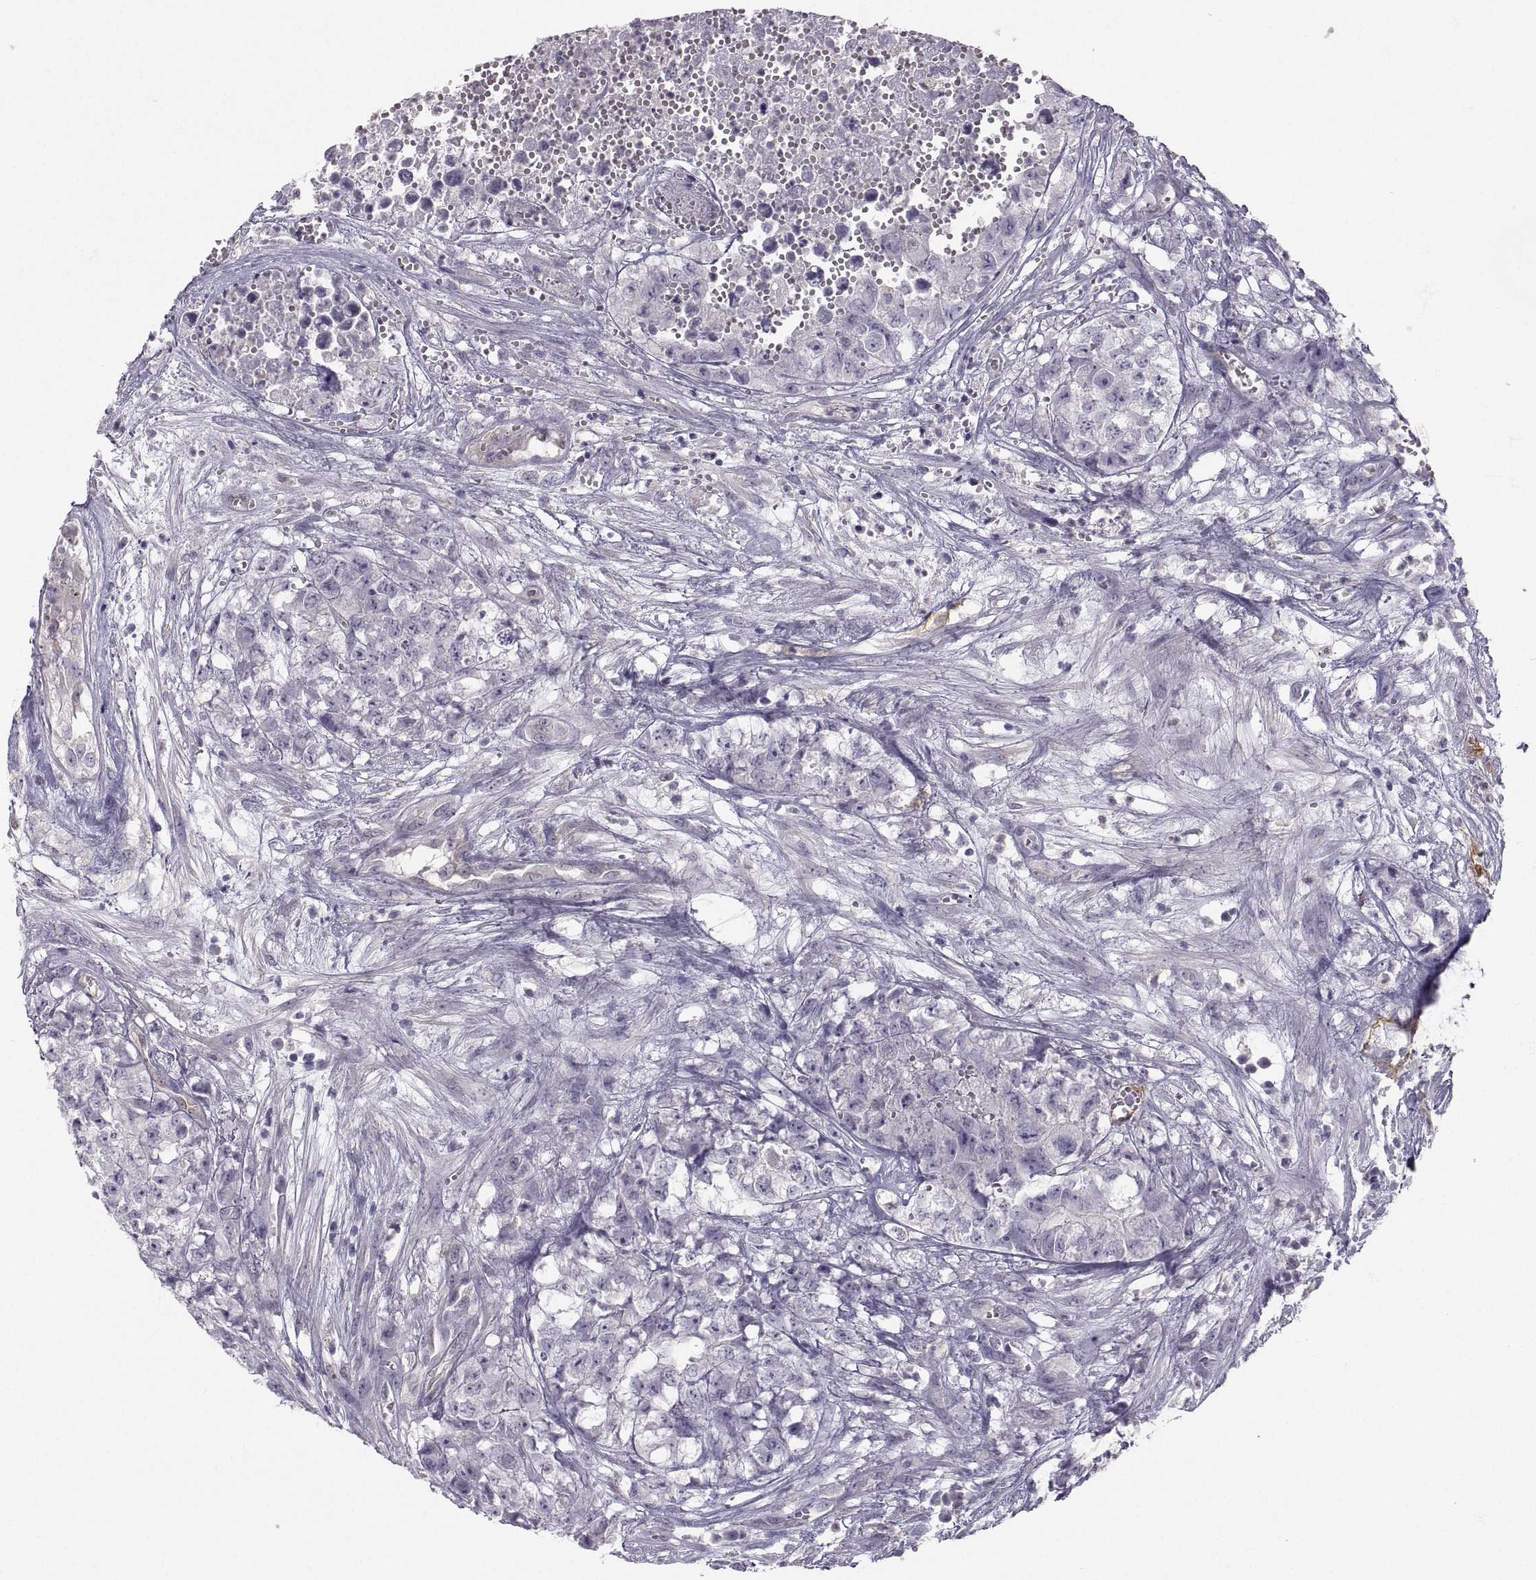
{"staining": {"intensity": "negative", "quantity": "none", "location": "none"}, "tissue": "testis cancer", "cell_type": "Tumor cells", "image_type": "cancer", "snomed": [{"axis": "morphology", "description": "Seminoma, NOS"}, {"axis": "morphology", "description": "Carcinoma, Embryonal, NOS"}, {"axis": "topography", "description": "Testis"}], "caption": "Tumor cells show no significant protein staining in seminoma (testis).", "gene": "PGM5", "patient": {"sex": "male", "age": 22}}